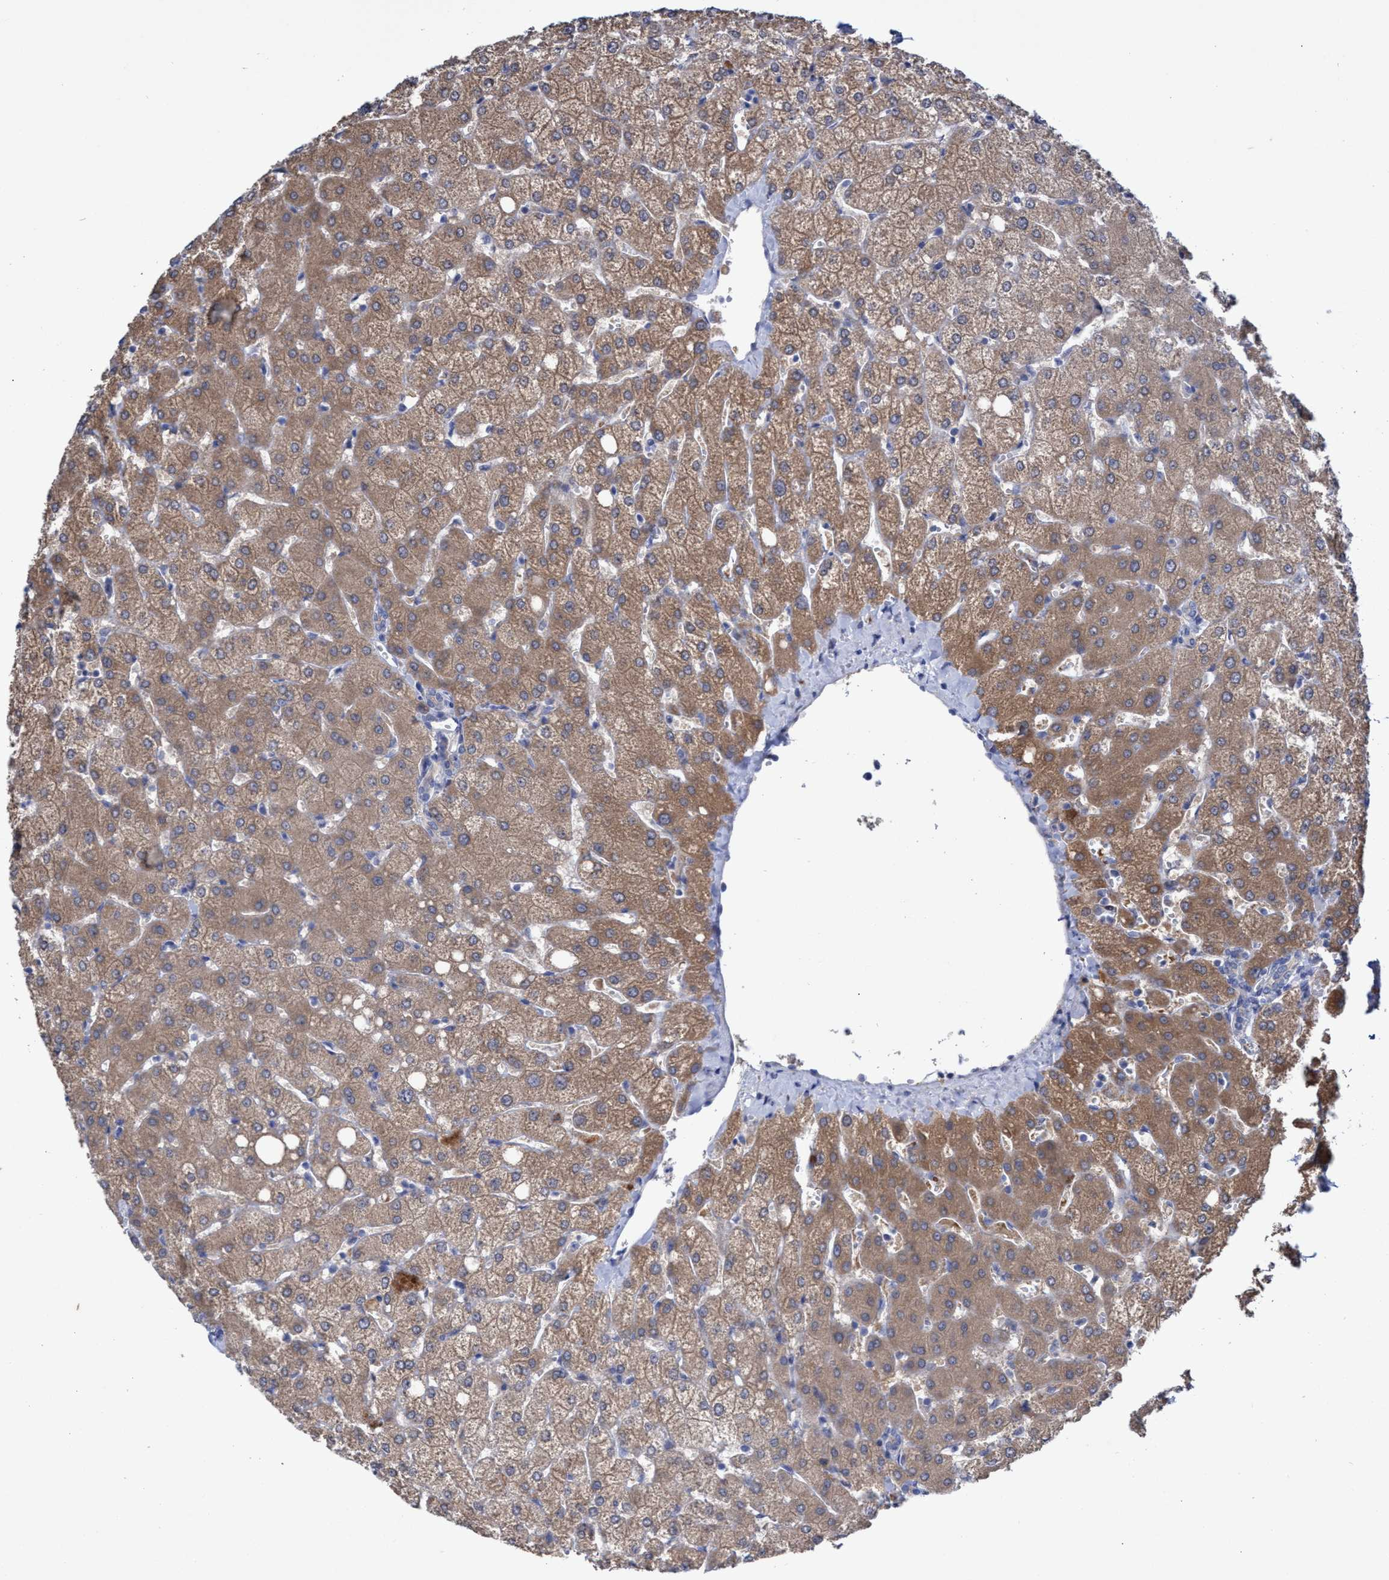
{"staining": {"intensity": "weak", "quantity": "25%-75%", "location": "cytoplasmic/membranous"}, "tissue": "liver", "cell_type": "Cholangiocytes", "image_type": "normal", "snomed": [{"axis": "morphology", "description": "Normal tissue, NOS"}, {"axis": "topography", "description": "Liver"}], "caption": "An IHC micrograph of unremarkable tissue is shown. Protein staining in brown labels weak cytoplasmic/membranous positivity in liver within cholangiocytes.", "gene": "SVEP1", "patient": {"sex": "female", "age": 54}}